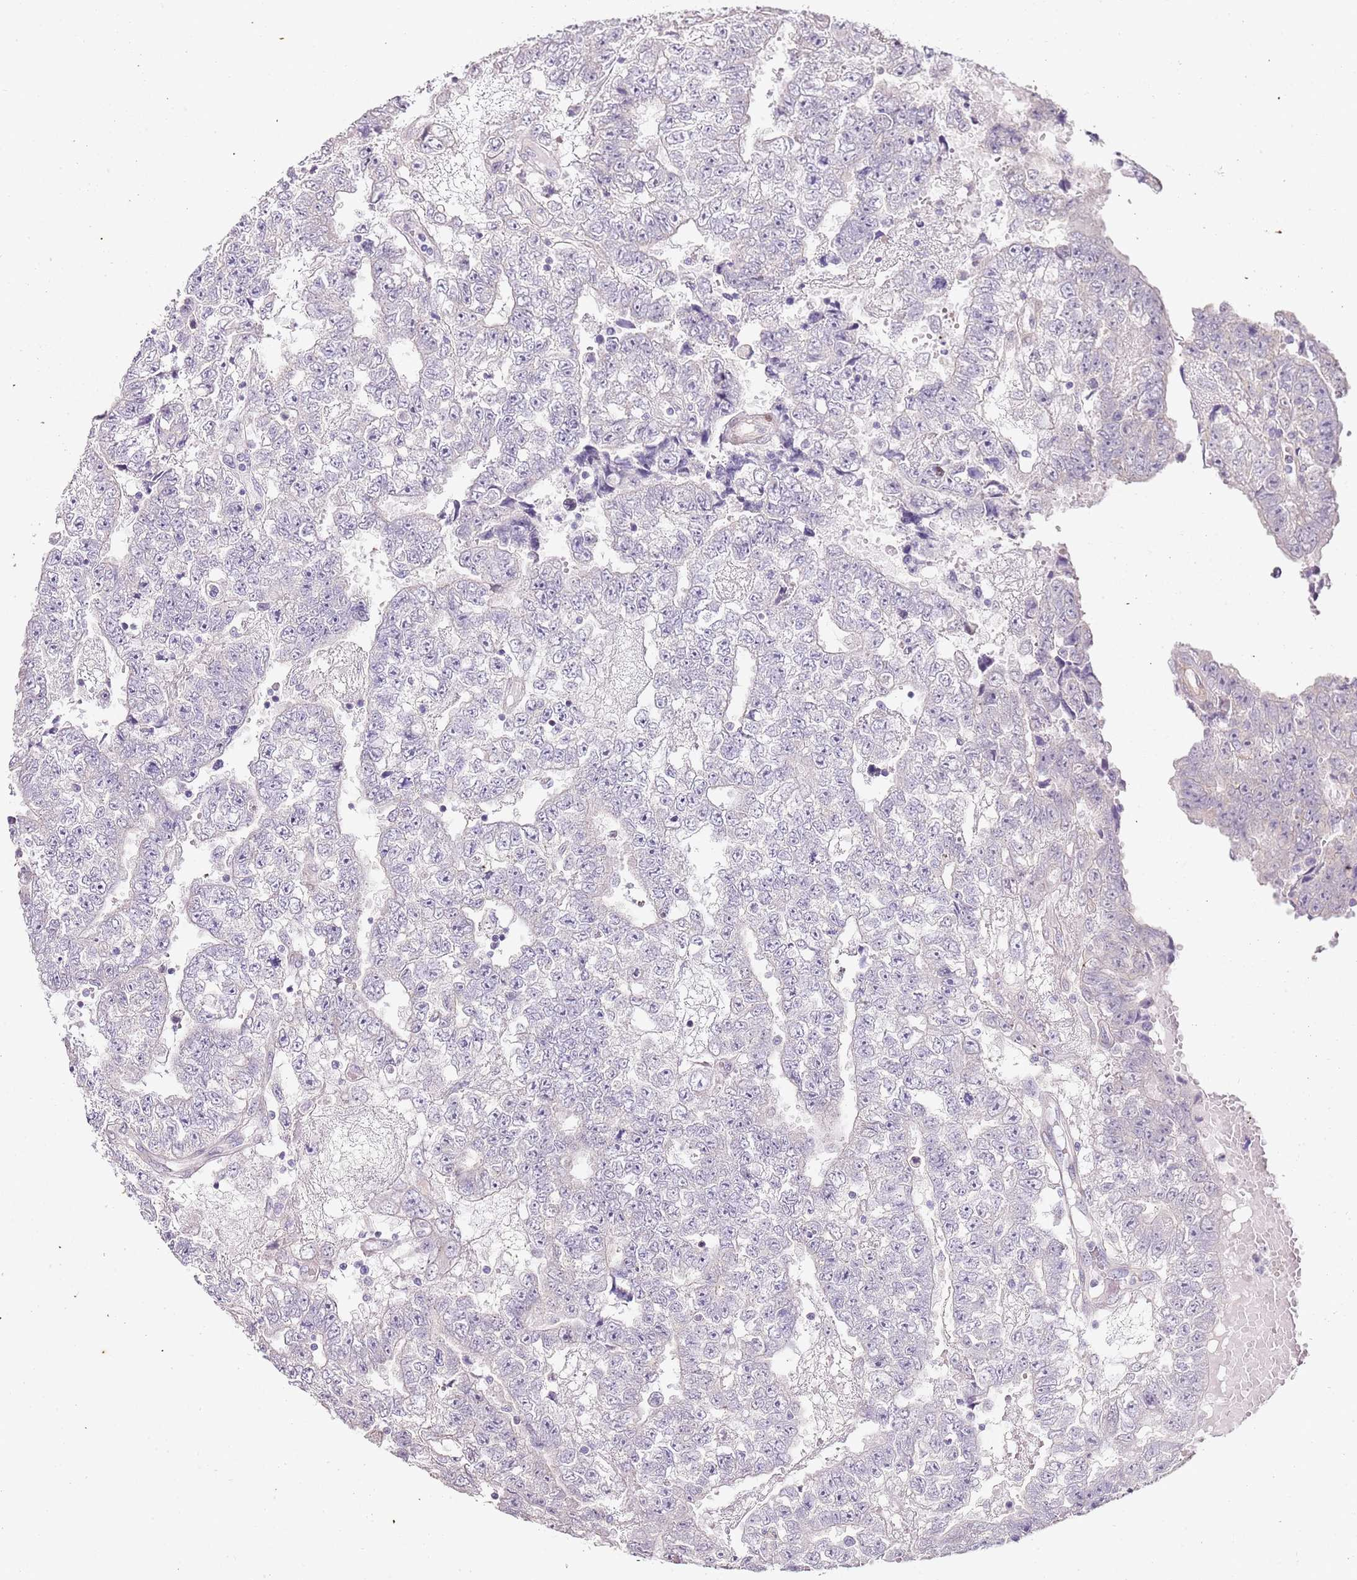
{"staining": {"intensity": "negative", "quantity": "none", "location": "none"}, "tissue": "testis cancer", "cell_type": "Tumor cells", "image_type": "cancer", "snomed": [{"axis": "morphology", "description": "Carcinoma, Embryonal, NOS"}, {"axis": "topography", "description": "Testis"}], "caption": "Human testis embryonal carcinoma stained for a protein using immunohistochemistry (IHC) demonstrates no staining in tumor cells.", "gene": "TBC1D9", "patient": {"sex": "male", "age": 25}}